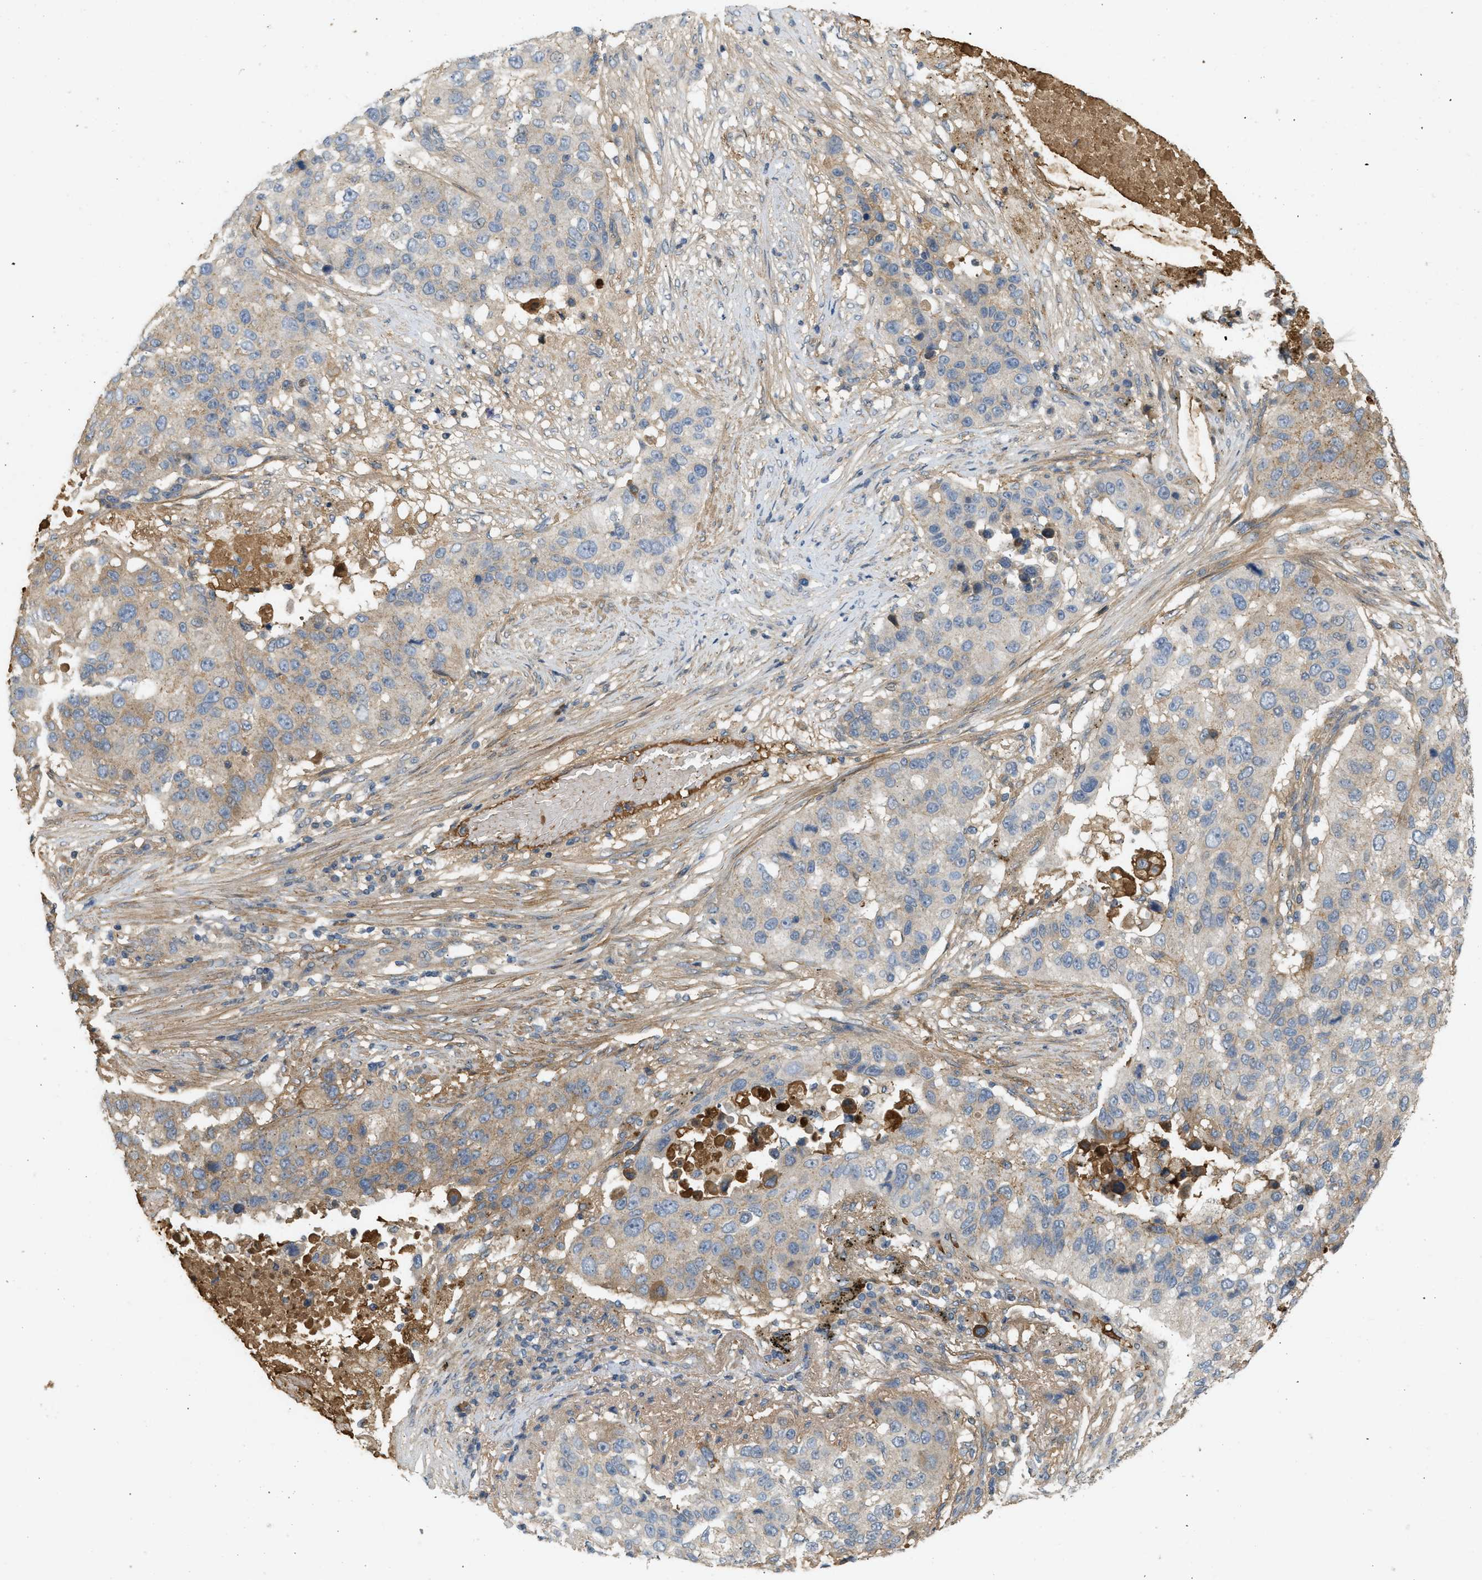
{"staining": {"intensity": "moderate", "quantity": "<25%", "location": "cytoplasmic/membranous"}, "tissue": "lung cancer", "cell_type": "Tumor cells", "image_type": "cancer", "snomed": [{"axis": "morphology", "description": "Squamous cell carcinoma, NOS"}, {"axis": "topography", "description": "Lung"}], "caption": "Brown immunohistochemical staining in squamous cell carcinoma (lung) reveals moderate cytoplasmic/membranous staining in approximately <25% of tumor cells.", "gene": "F8", "patient": {"sex": "male", "age": 57}}